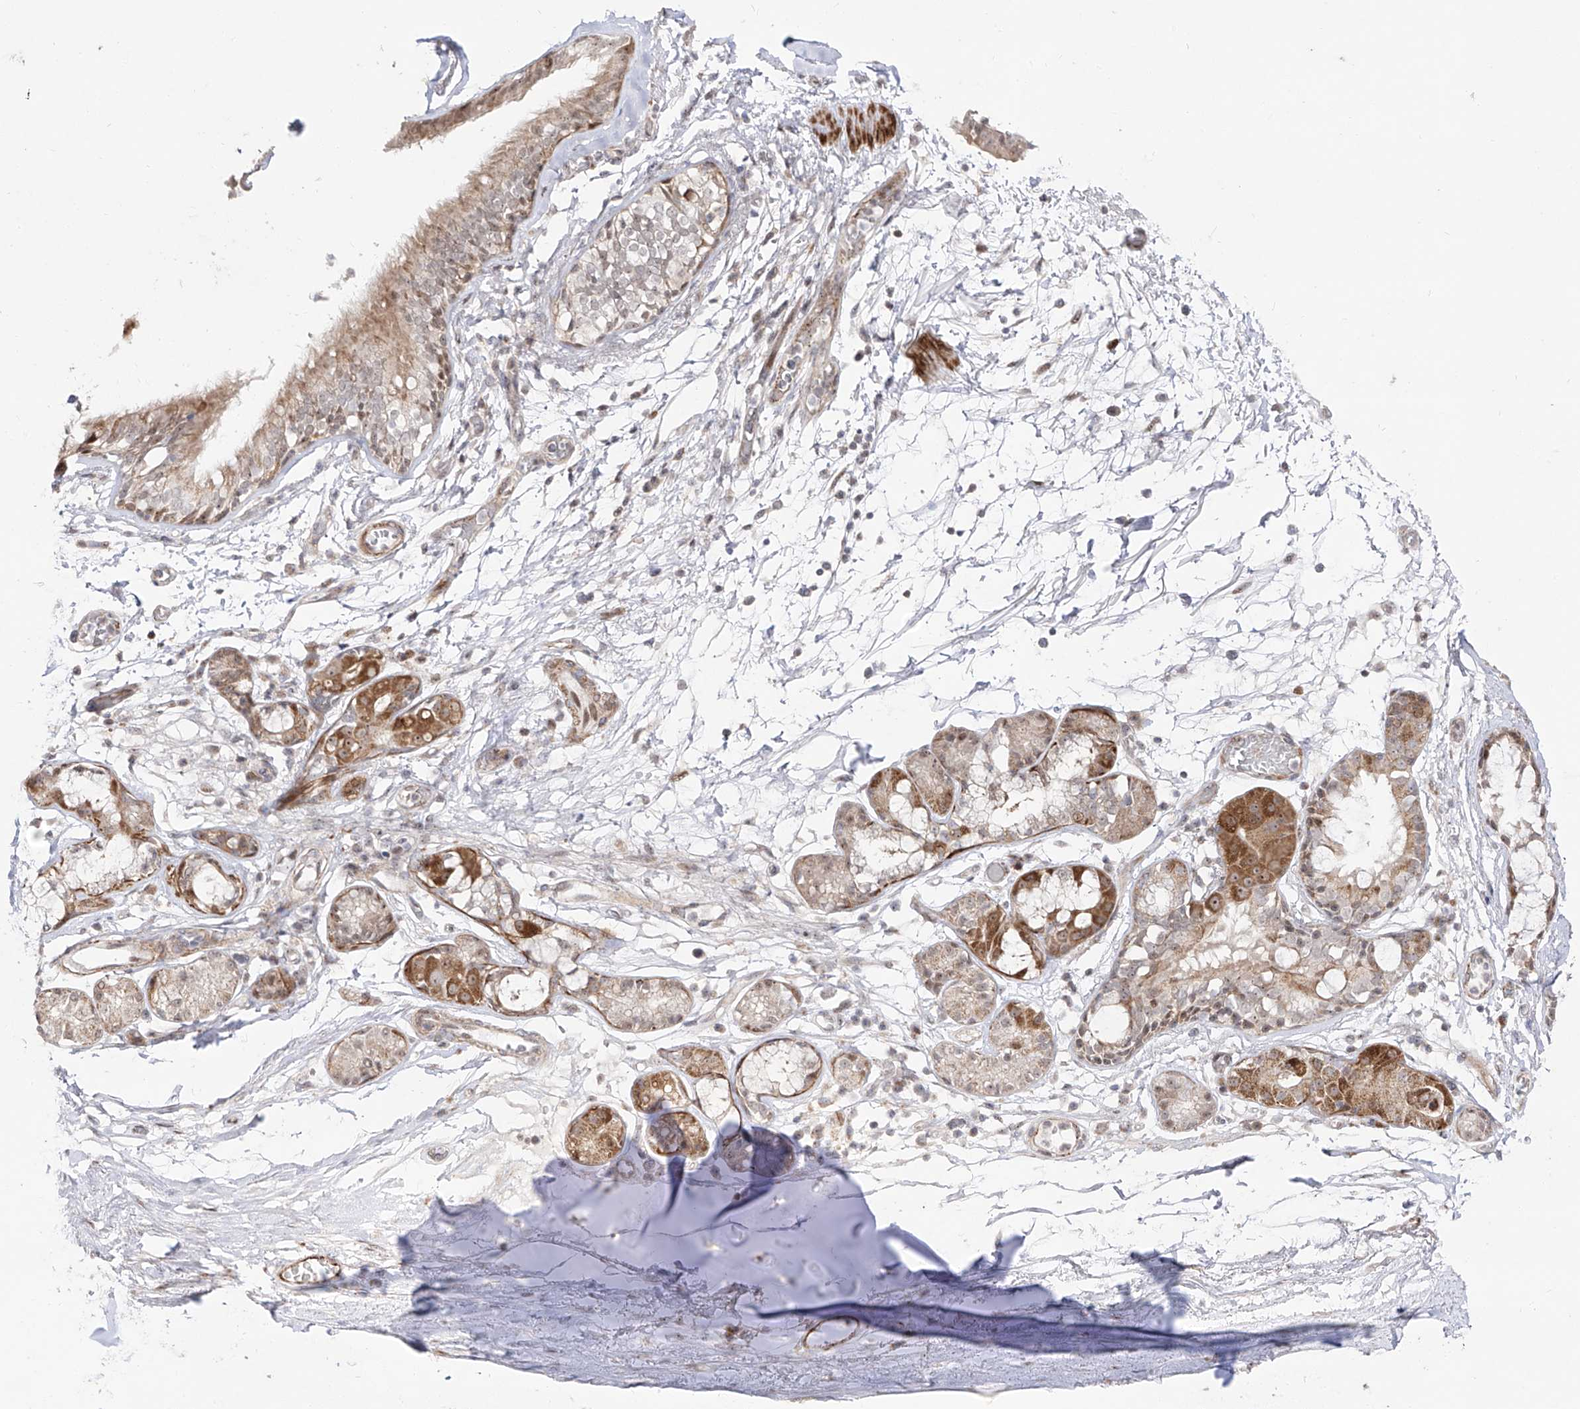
{"staining": {"intensity": "negative", "quantity": "none", "location": "none"}, "tissue": "adipose tissue", "cell_type": "Adipocytes", "image_type": "normal", "snomed": [{"axis": "morphology", "description": "Normal tissue, NOS"}, {"axis": "topography", "description": "Cartilage tissue"}], "caption": "Immunohistochemistry (IHC) photomicrograph of normal adipose tissue: adipose tissue stained with DAB shows no significant protein expression in adipocytes.", "gene": "ZNF180", "patient": {"sex": "female", "age": 63}}